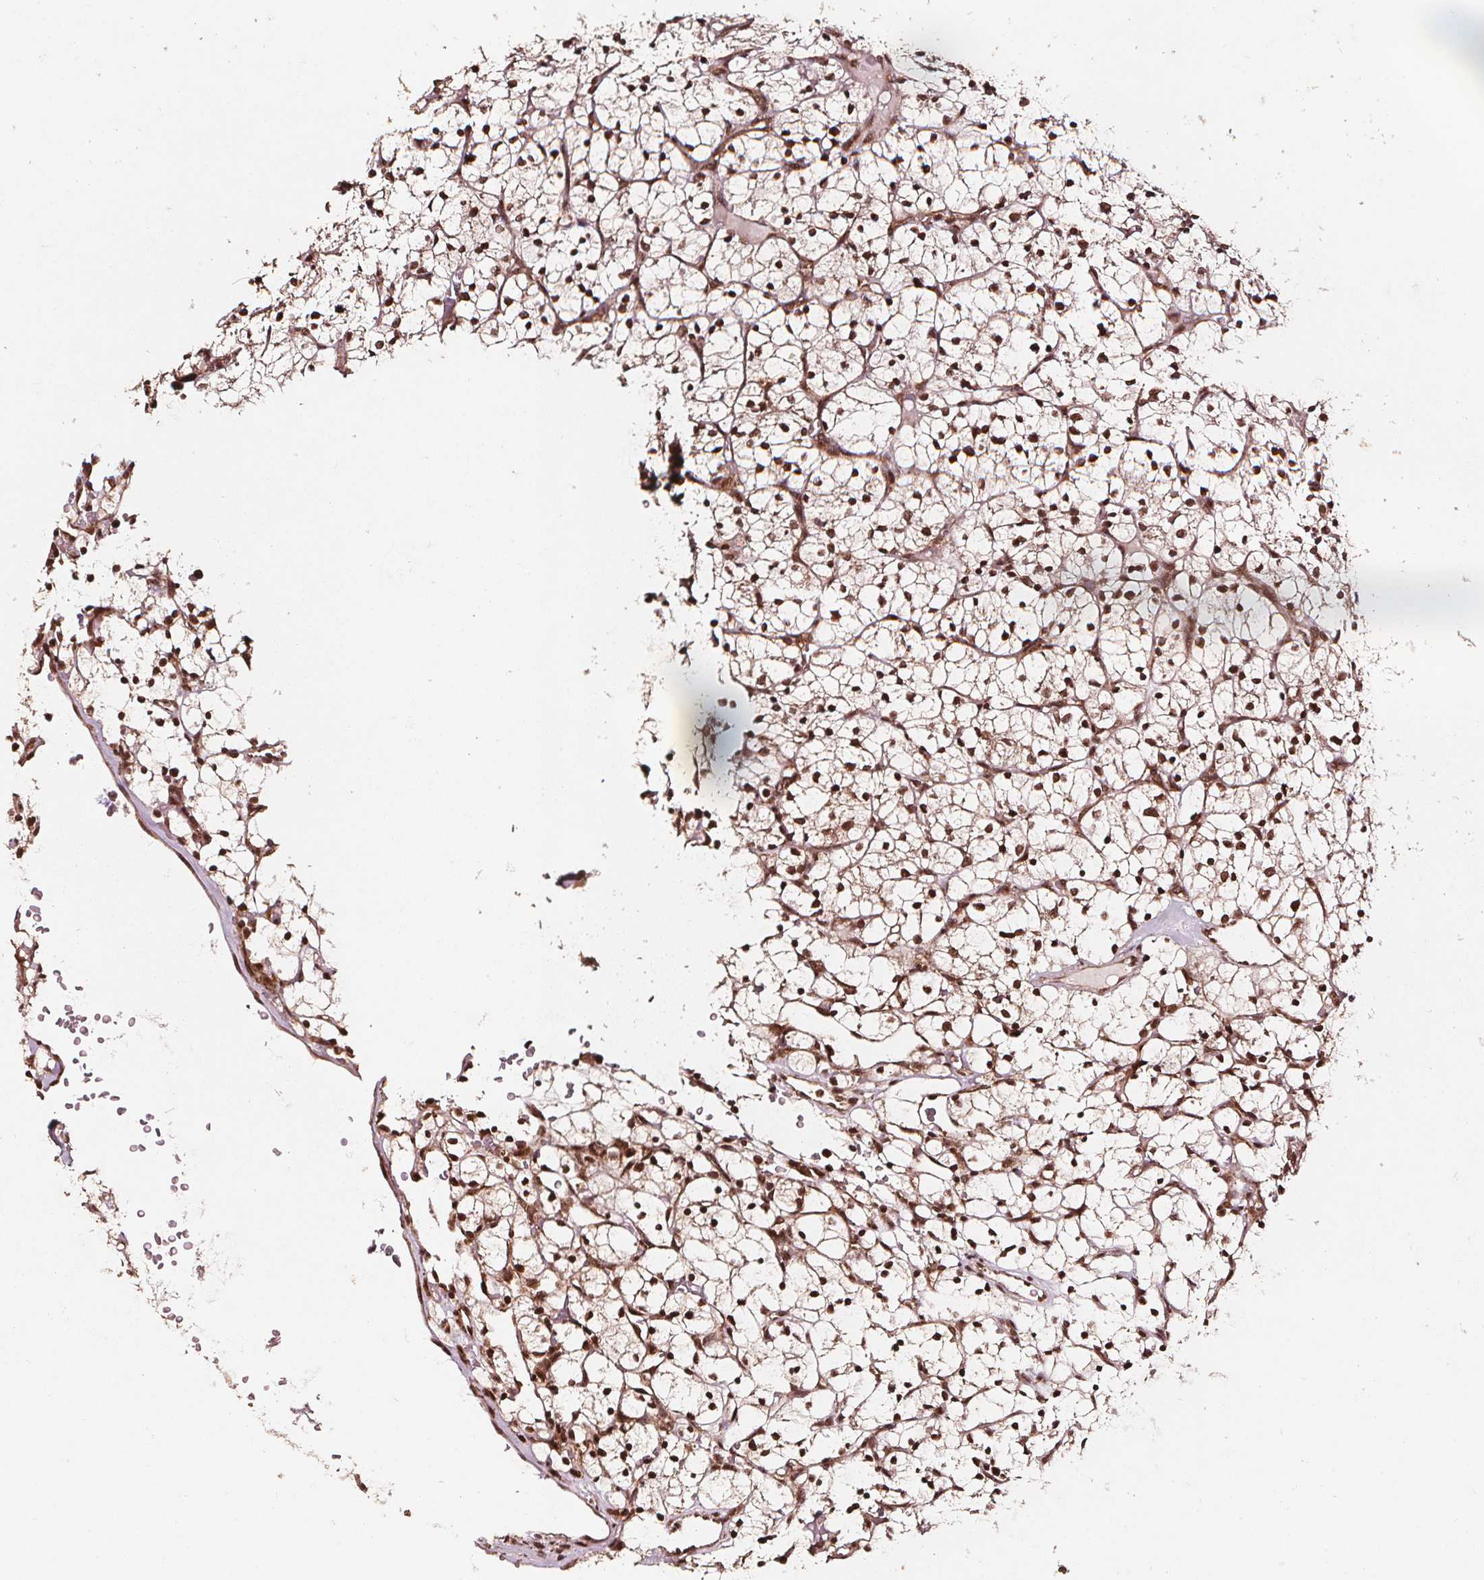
{"staining": {"intensity": "moderate", "quantity": ">75%", "location": "cytoplasmic/membranous,nuclear"}, "tissue": "renal cancer", "cell_type": "Tumor cells", "image_type": "cancer", "snomed": [{"axis": "morphology", "description": "Adenocarcinoma, NOS"}, {"axis": "topography", "description": "Kidney"}], "caption": "Renal cancer stained with a protein marker reveals moderate staining in tumor cells.", "gene": "SMN1", "patient": {"sex": "female", "age": 64}}